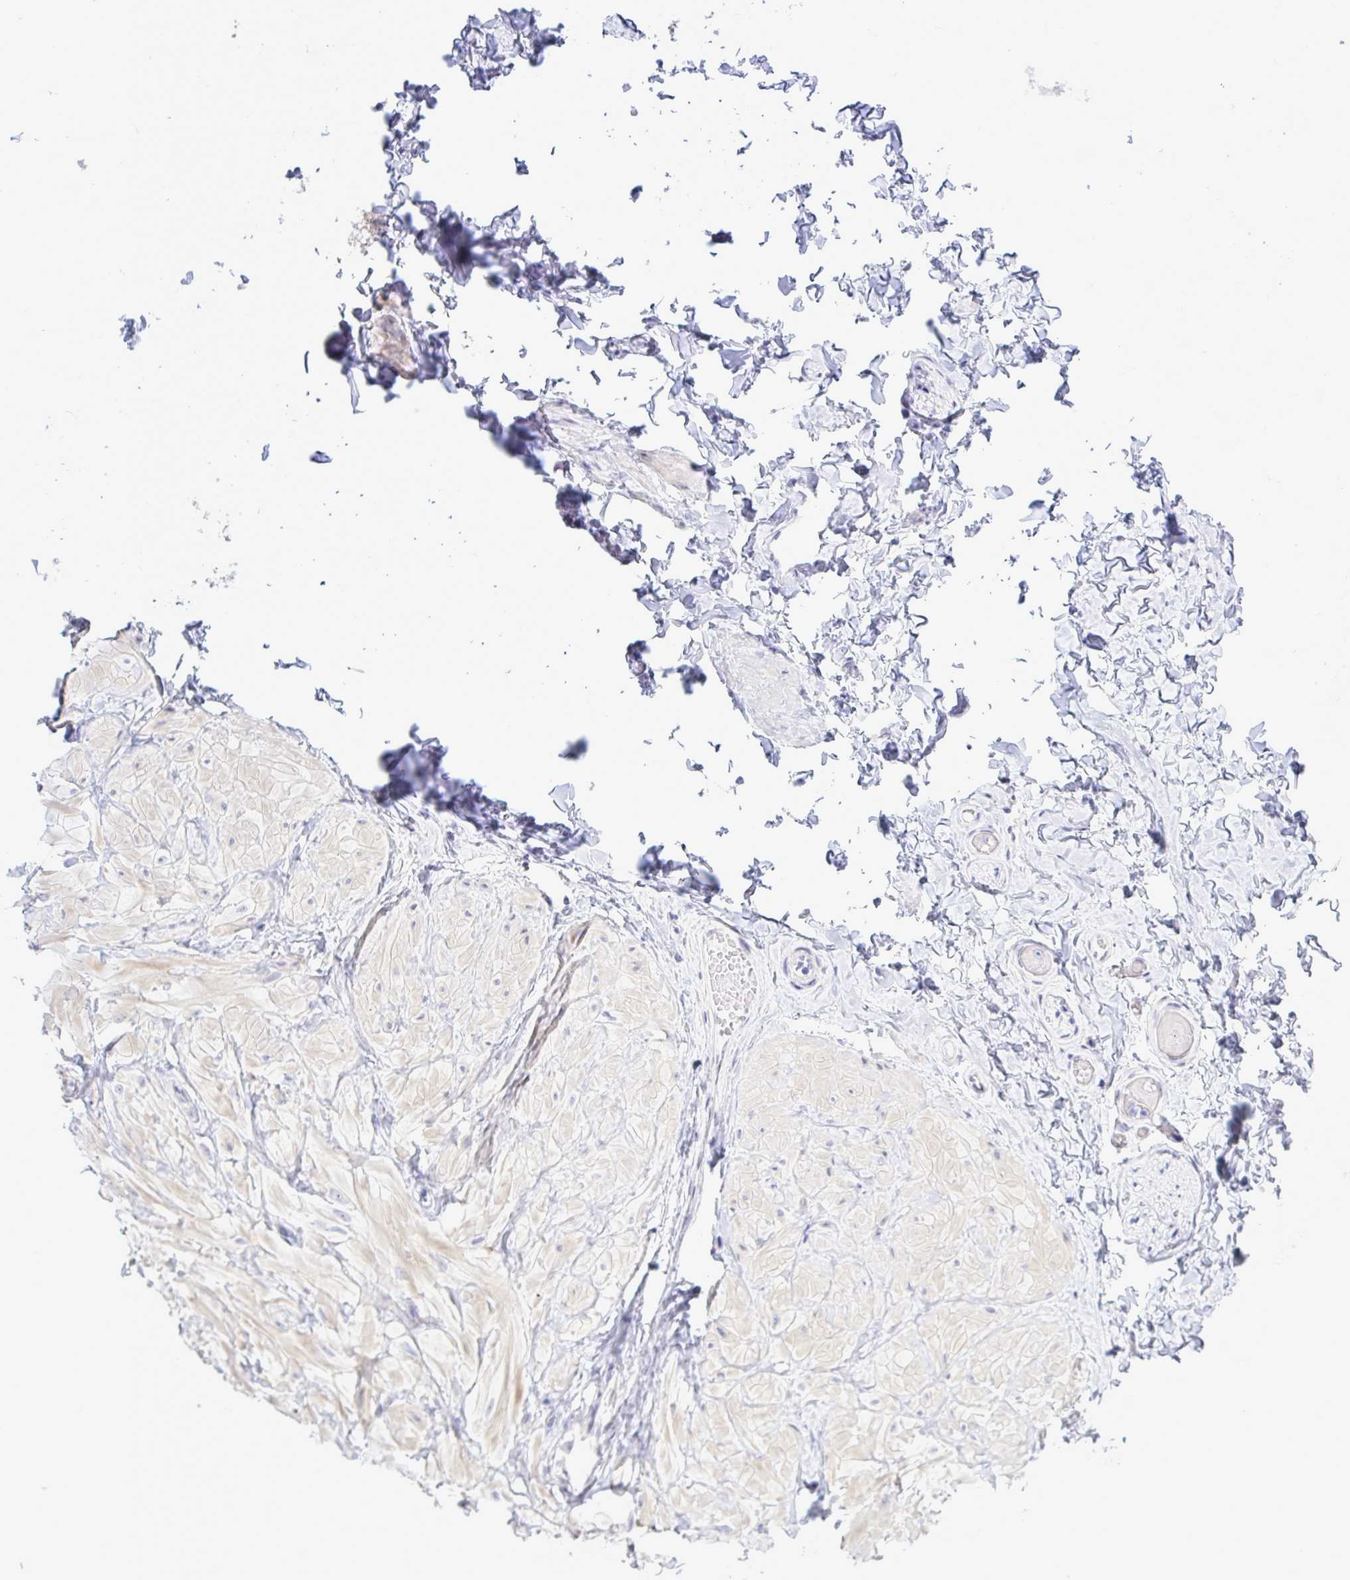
{"staining": {"intensity": "negative", "quantity": "none", "location": "none"}, "tissue": "adipose tissue", "cell_type": "Adipocytes", "image_type": "normal", "snomed": [{"axis": "morphology", "description": "Normal tissue, NOS"}, {"axis": "topography", "description": "Soft tissue"}, {"axis": "topography", "description": "Adipose tissue"}, {"axis": "topography", "description": "Vascular tissue"}, {"axis": "topography", "description": "Peripheral nerve tissue"}], "caption": "The IHC image has no significant expression in adipocytes of adipose tissue. Nuclei are stained in blue.", "gene": "MFSD4A", "patient": {"sex": "male", "age": 29}}